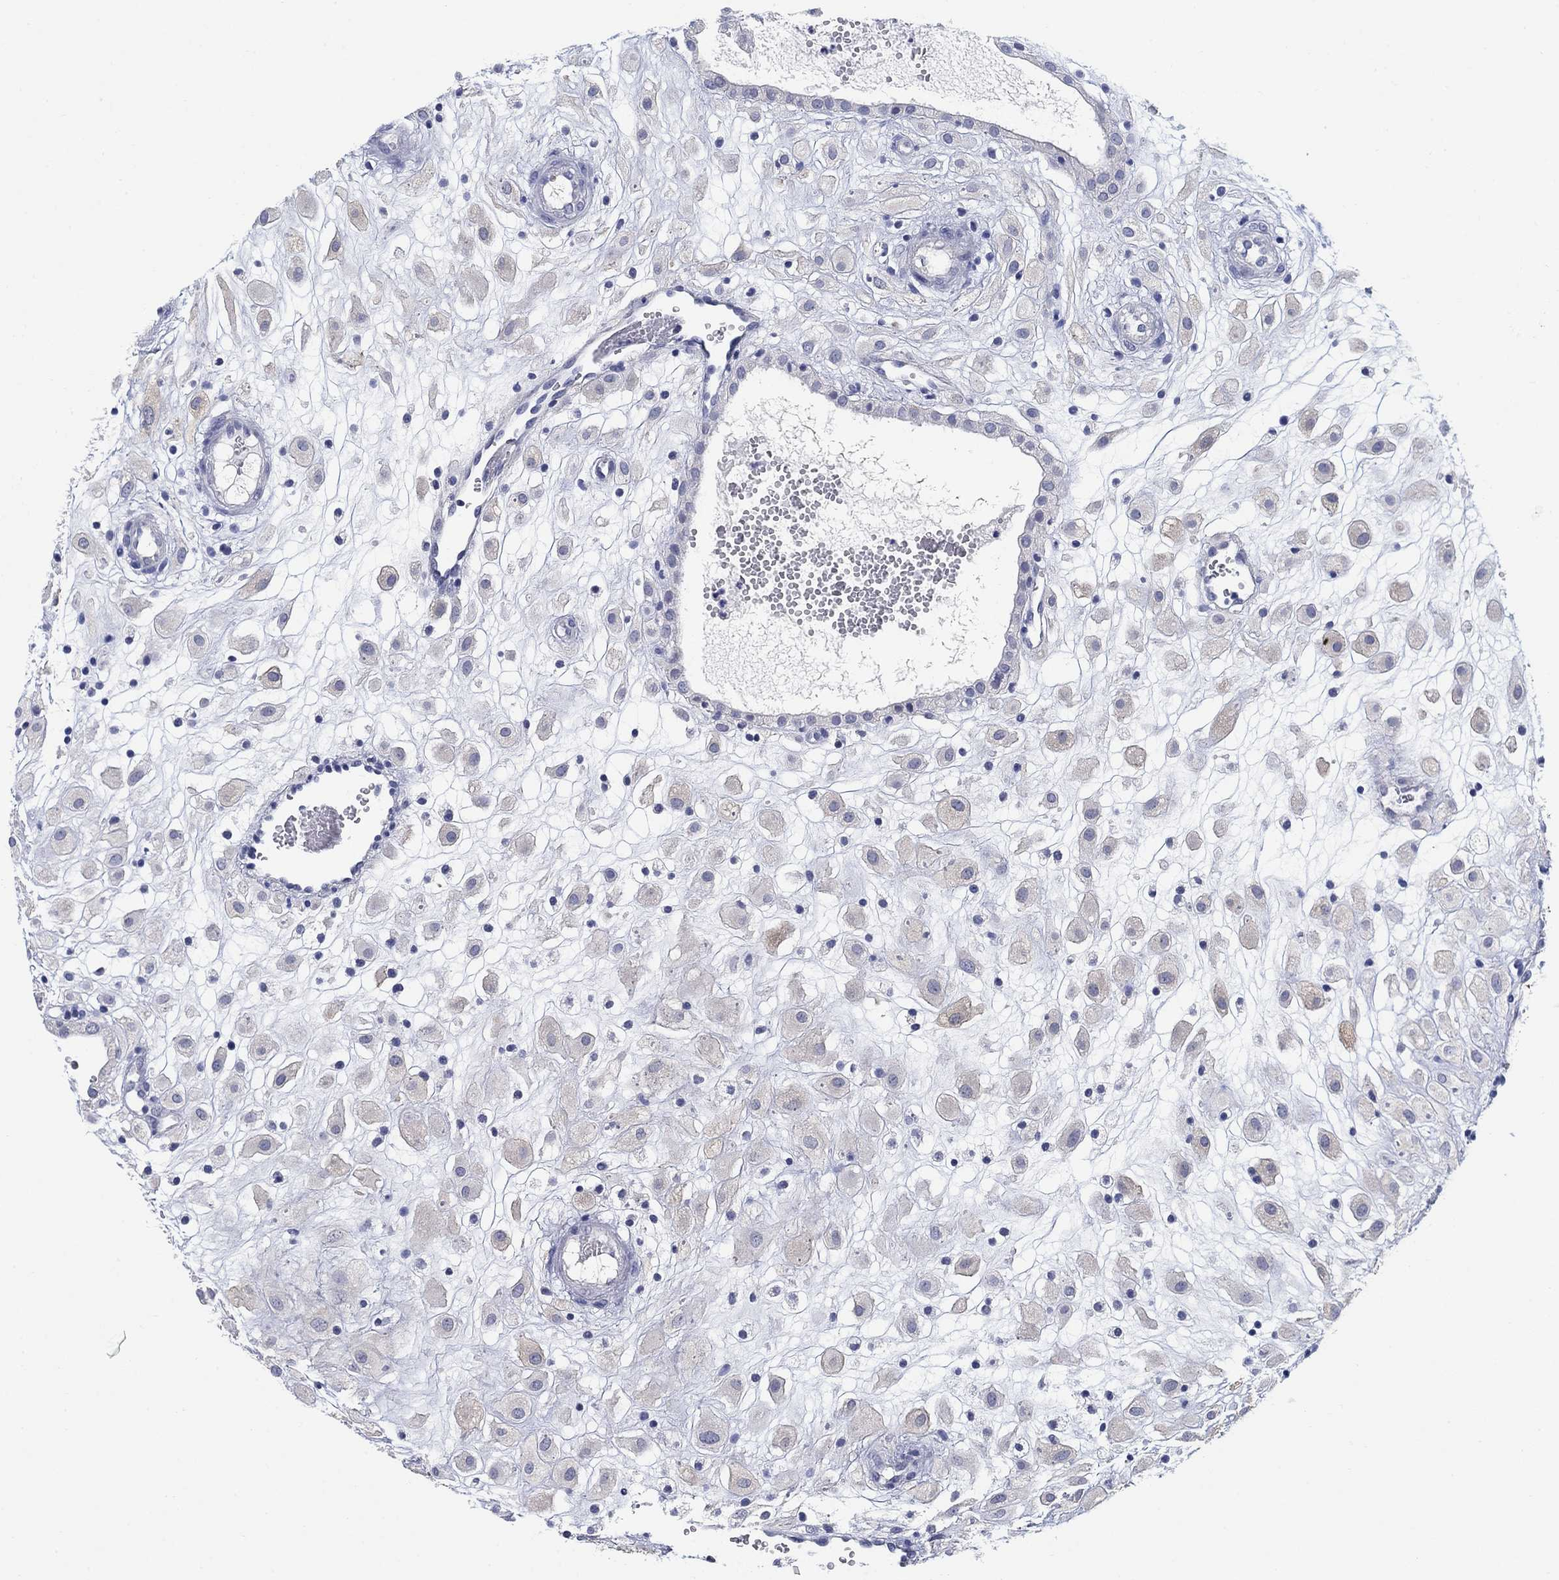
{"staining": {"intensity": "weak", "quantity": "<25%", "location": "cytoplasmic/membranous"}, "tissue": "placenta", "cell_type": "Decidual cells", "image_type": "normal", "snomed": [{"axis": "morphology", "description": "Normal tissue, NOS"}, {"axis": "topography", "description": "Placenta"}], "caption": "Immunohistochemistry photomicrograph of benign placenta stained for a protein (brown), which shows no positivity in decidual cells.", "gene": "CLUL1", "patient": {"sex": "female", "age": 24}}